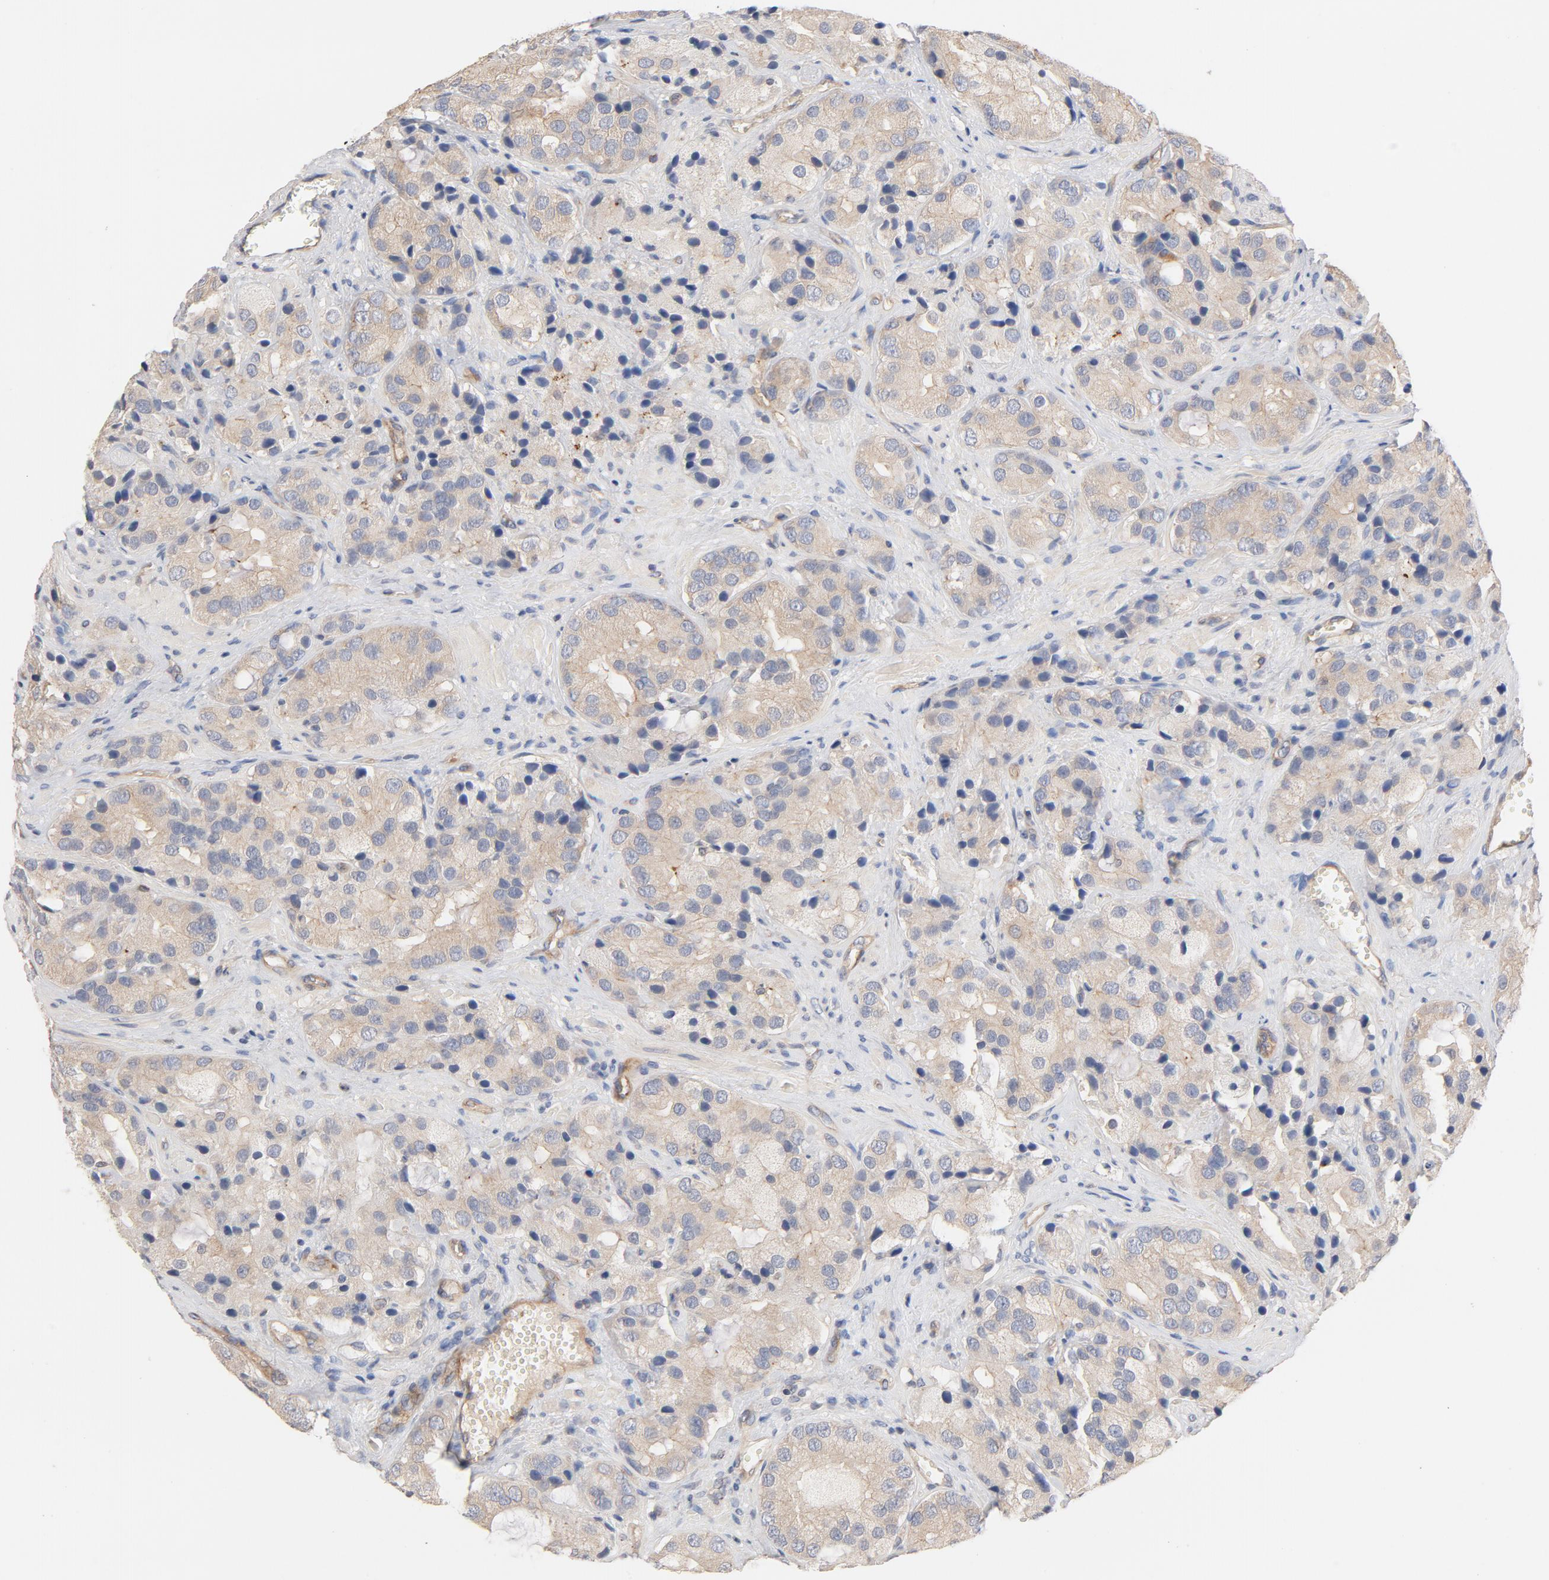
{"staining": {"intensity": "weak", "quantity": ">75%", "location": "cytoplasmic/membranous"}, "tissue": "prostate cancer", "cell_type": "Tumor cells", "image_type": "cancer", "snomed": [{"axis": "morphology", "description": "Adenocarcinoma, High grade"}, {"axis": "topography", "description": "Prostate"}], "caption": "Adenocarcinoma (high-grade) (prostate) tissue shows weak cytoplasmic/membranous staining in about >75% of tumor cells, visualized by immunohistochemistry.", "gene": "STRN3", "patient": {"sex": "male", "age": 70}}